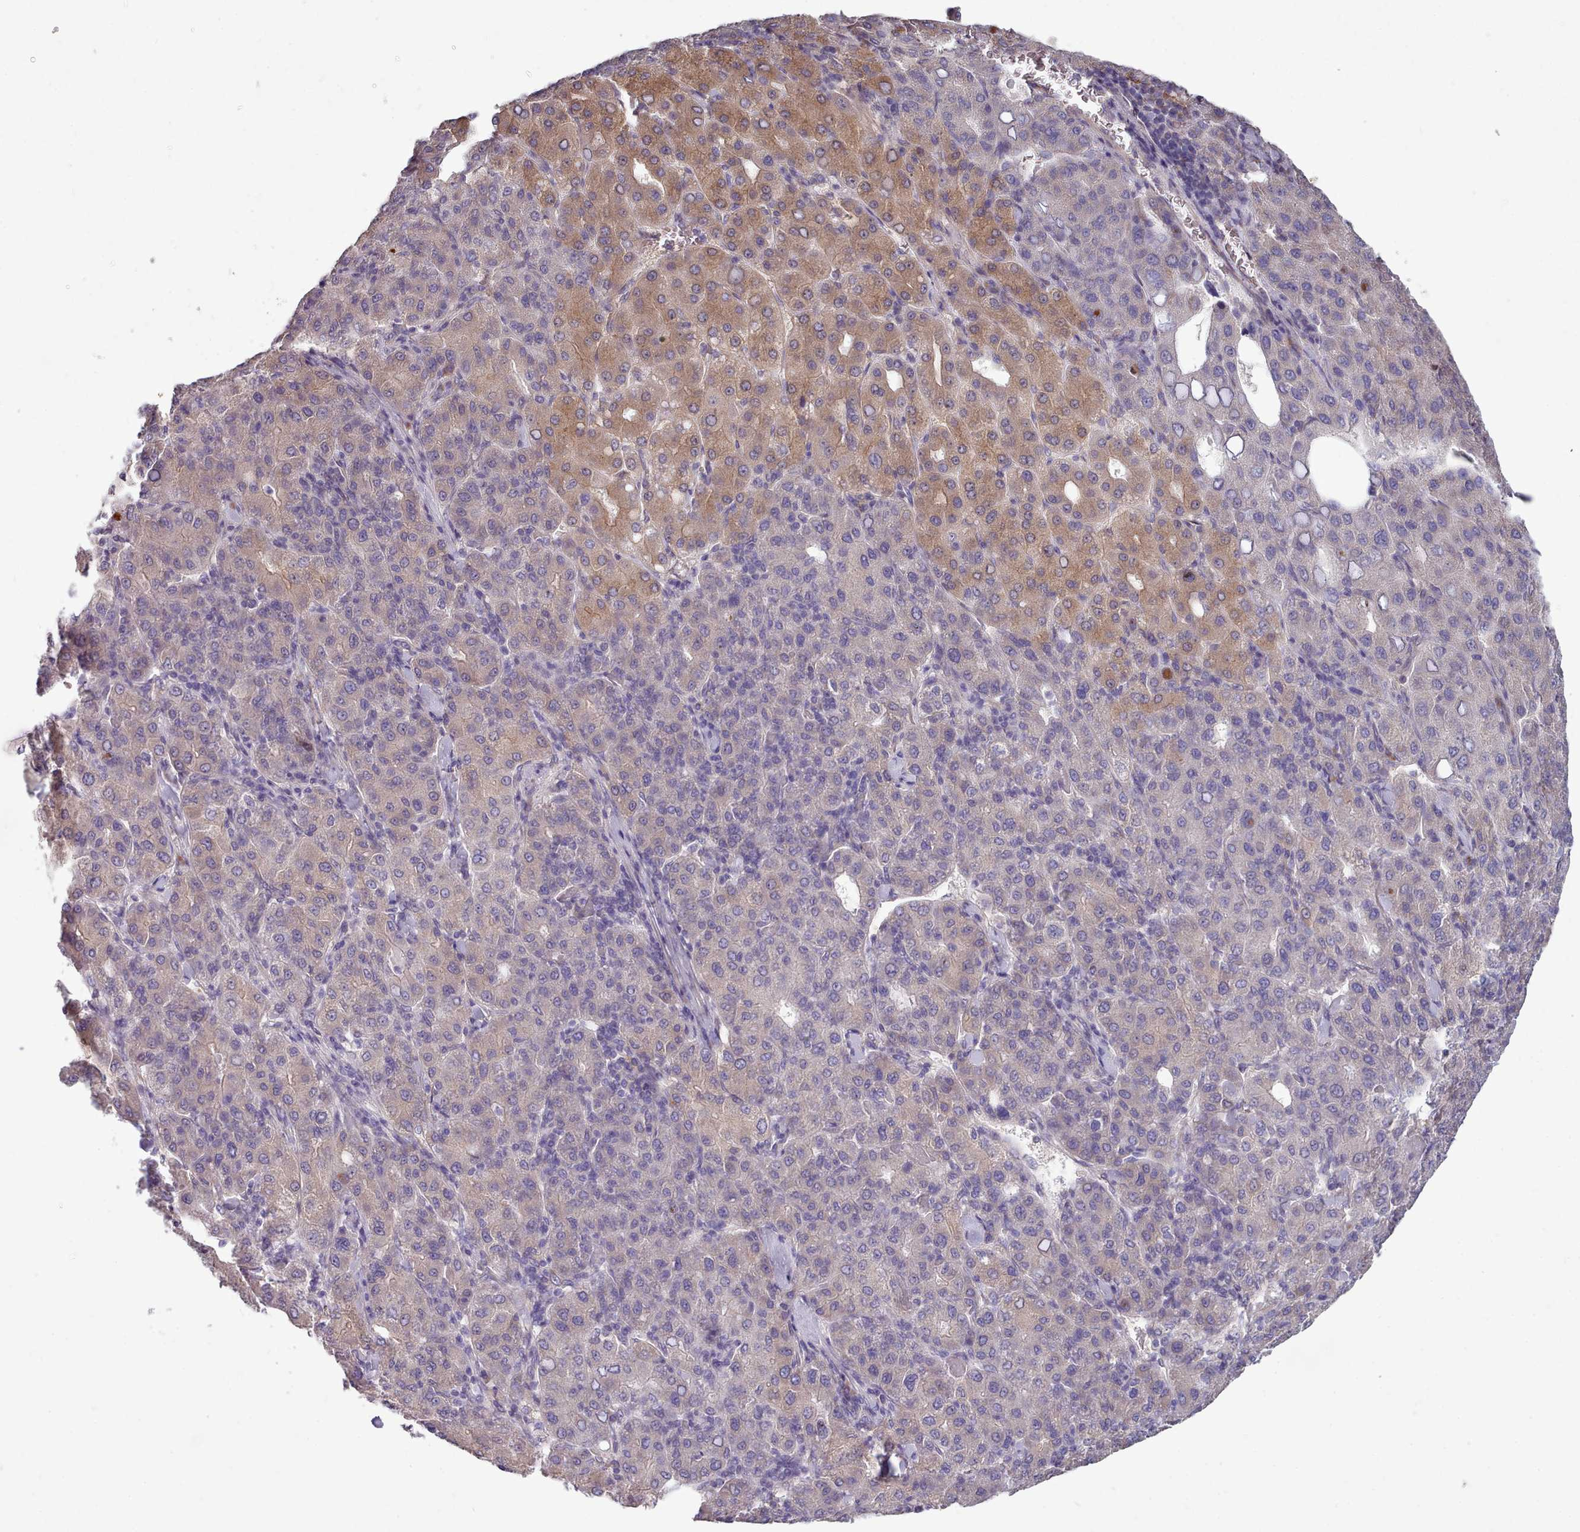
{"staining": {"intensity": "moderate", "quantity": "25%-75%", "location": "cytoplasmic/membranous"}, "tissue": "liver cancer", "cell_type": "Tumor cells", "image_type": "cancer", "snomed": [{"axis": "morphology", "description": "Carcinoma, Hepatocellular, NOS"}, {"axis": "topography", "description": "Liver"}], "caption": "Immunohistochemistry (IHC) staining of liver hepatocellular carcinoma, which demonstrates medium levels of moderate cytoplasmic/membranous positivity in about 25%-75% of tumor cells indicating moderate cytoplasmic/membranous protein positivity. The staining was performed using DAB (3,3'-diaminobenzidine) (brown) for protein detection and nuclei were counterstained in hematoxylin (blue).", "gene": "DPF1", "patient": {"sex": "male", "age": 65}}